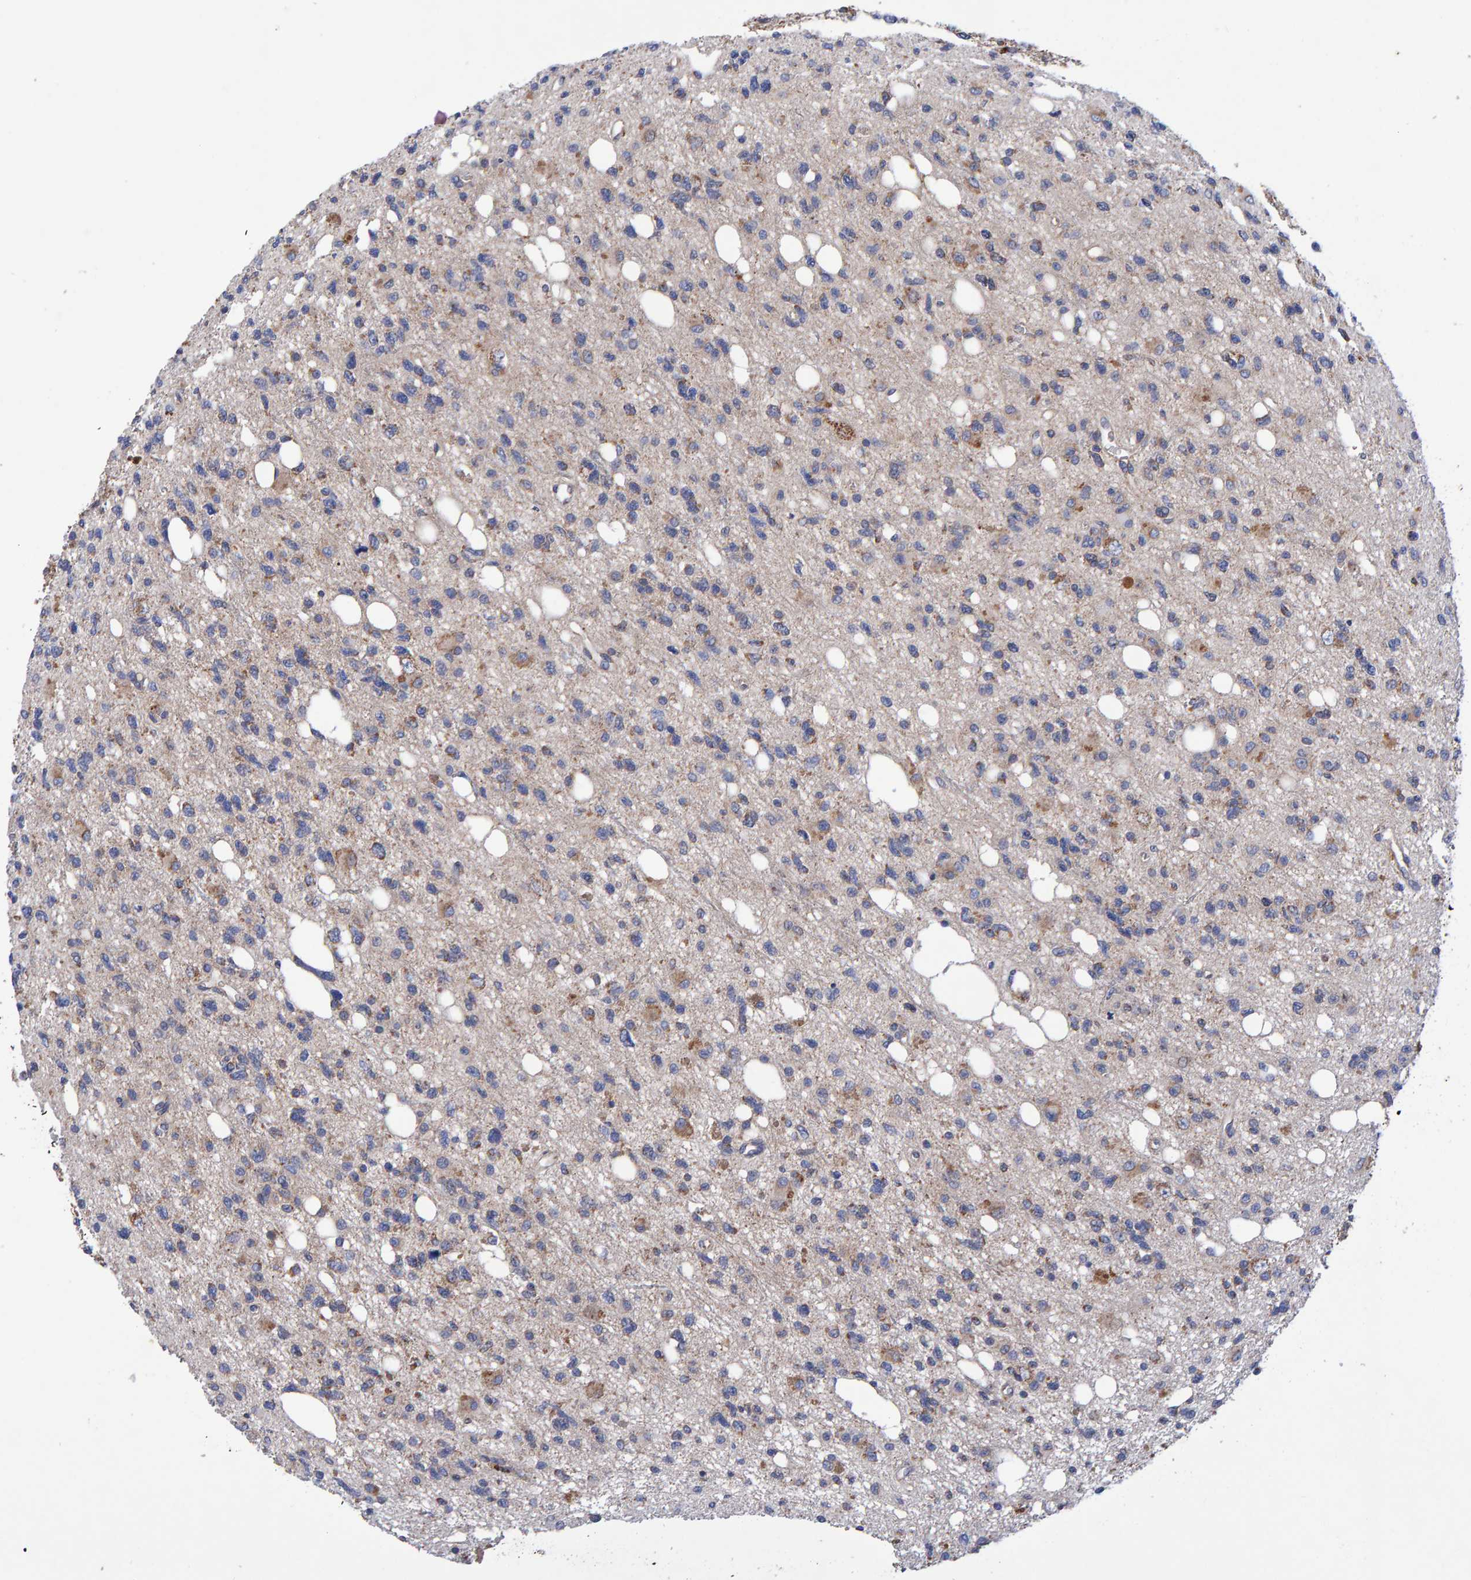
{"staining": {"intensity": "weak", "quantity": "<25%", "location": "cytoplasmic/membranous"}, "tissue": "glioma", "cell_type": "Tumor cells", "image_type": "cancer", "snomed": [{"axis": "morphology", "description": "Glioma, malignant, High grade"}, {"axis": "topography", "description": "Brain"}], "caption": "Protein analysis of malignant high-grade glioma displays no significant staining in tumor cells.", "gene": "EFR3A", "patient": {"sex": "female", "age": 62}}